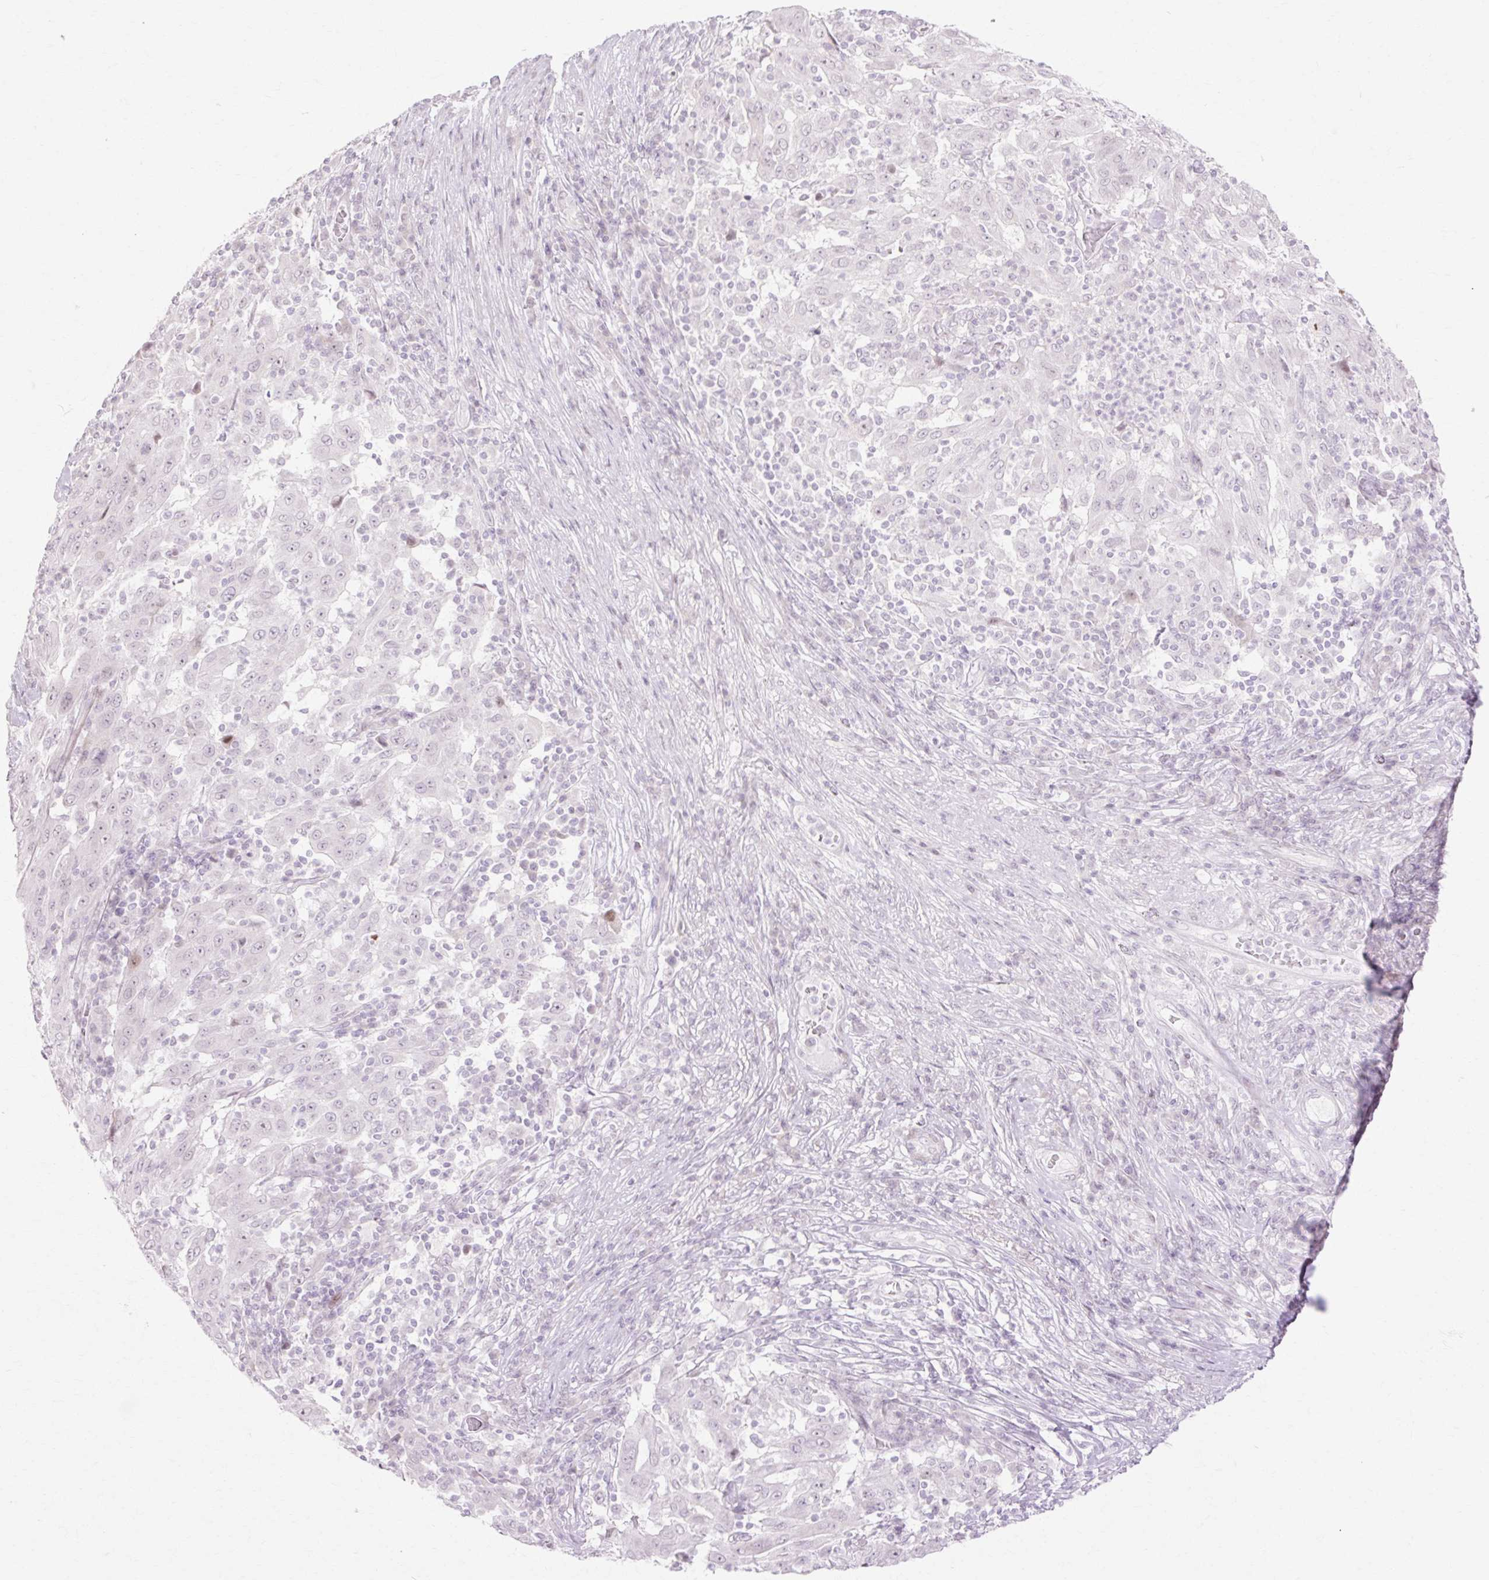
{"staining": {"intensity": "negative", "quantity": "none", "location": "none"}, "tissue": "pancreatic cancer", "cell_type": "Tumor cells", "image_type": "cancer", "snomed": [{"axis": "morphology", "description": "Adenocarcinoma, NOS"}, {"axis": "topography", "description": "Pancreas"}], "caption": "A high-resolution histopathology image shows immunohistochemistry (IHC) staining of pancreatic cancer, which displays no significant staining in tumor cells.", "gene": "C3orf49", "patient": {"sex": "male", "age": 63}}